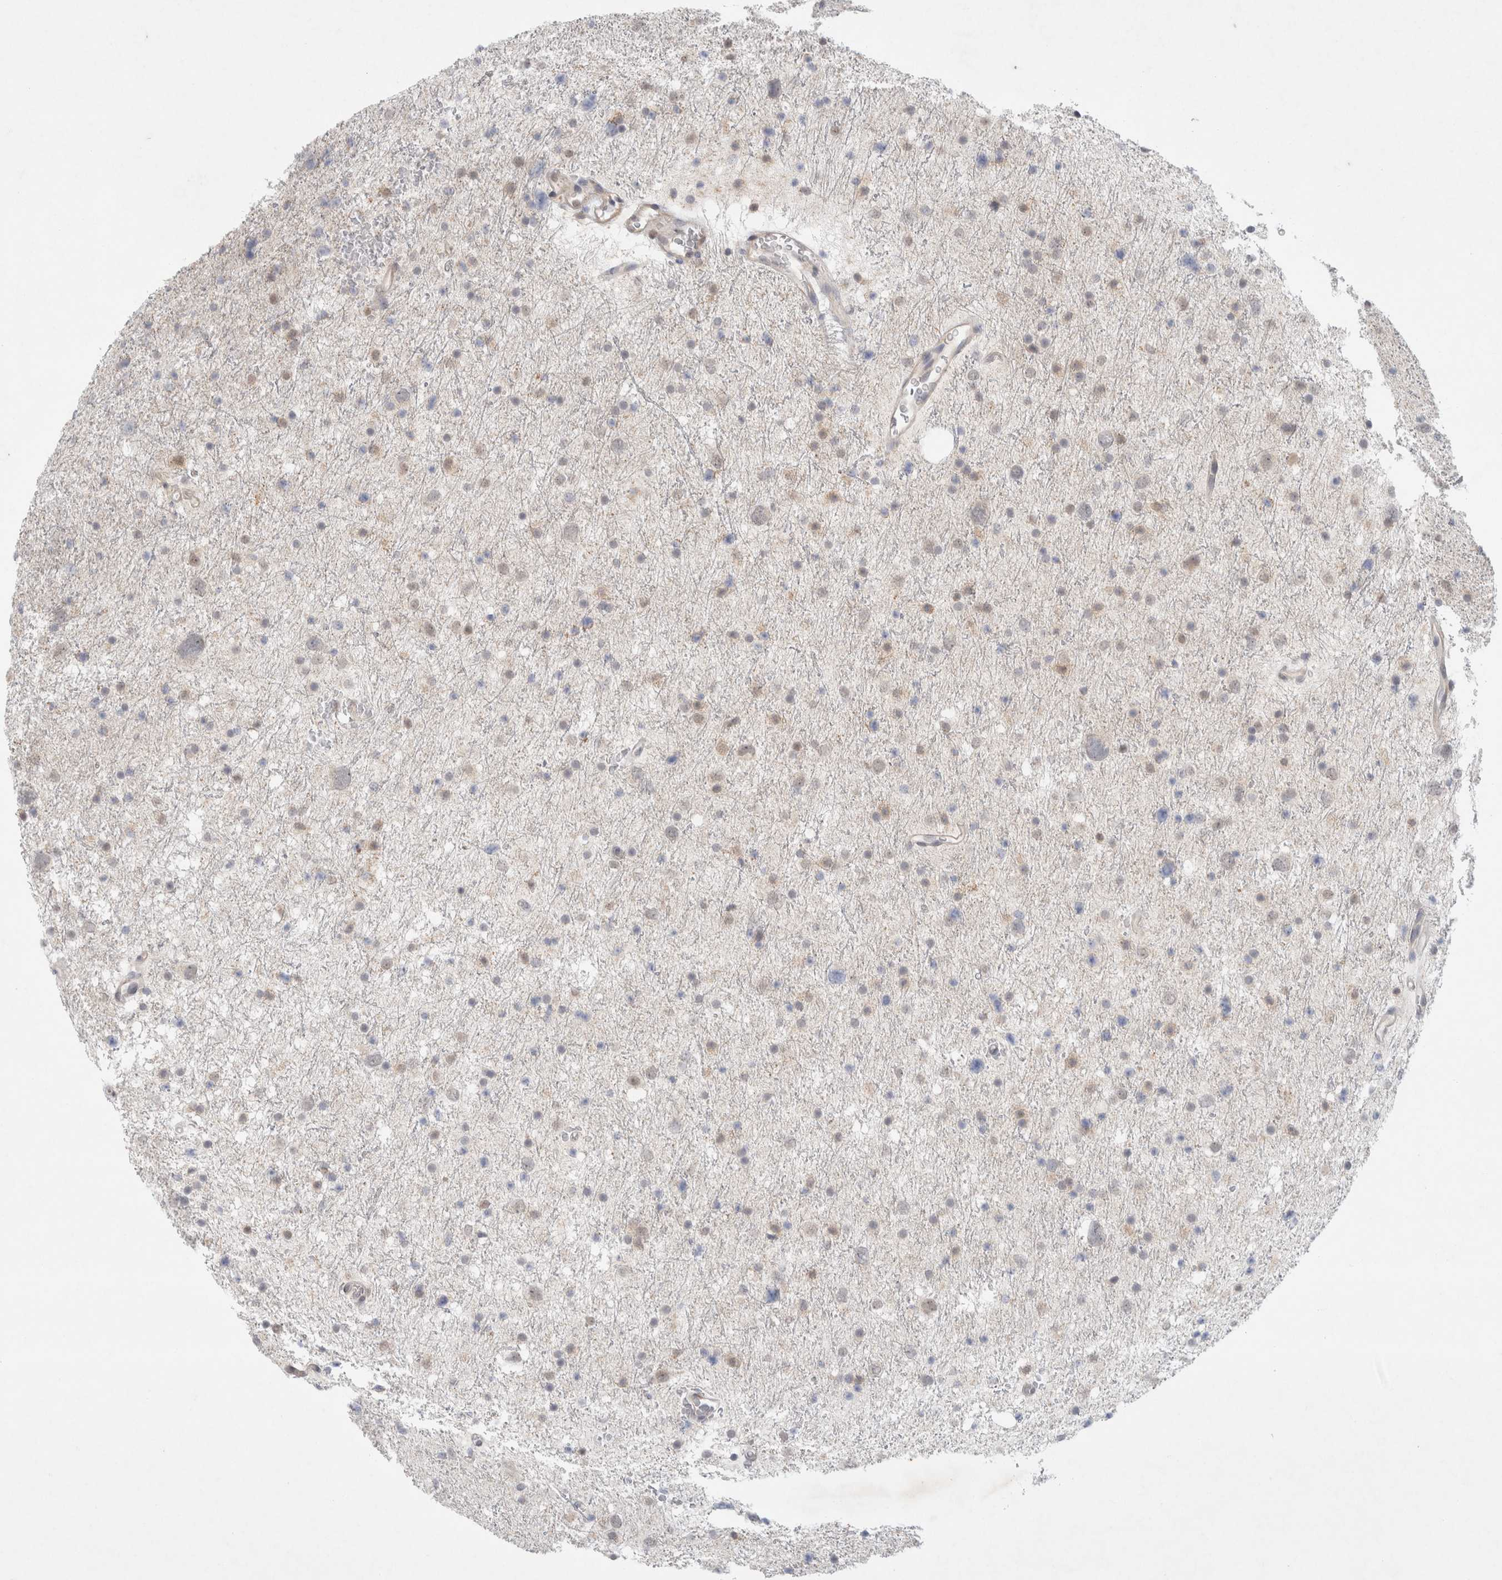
{"staining": {"intensity": "weak", "quantity": "<25%", "location": "cytoplasmic/membranous,nuclear"}, "tissue": "glioma", "cell_type": "Tumor cells", "image_type": "cancer", "snomed": [{"axis": "morphology", "description": "Glioma, malignant, Low grade"}, {"axis": "topography", "description": "Brain"}], "caption": "IHC image of low-grade glioma (malignant) stained for a protein (brown), which demonstrates no staining in tumor cells.", "gene": "FBXO42", "patient": {"sex": "female", "age": 37}}